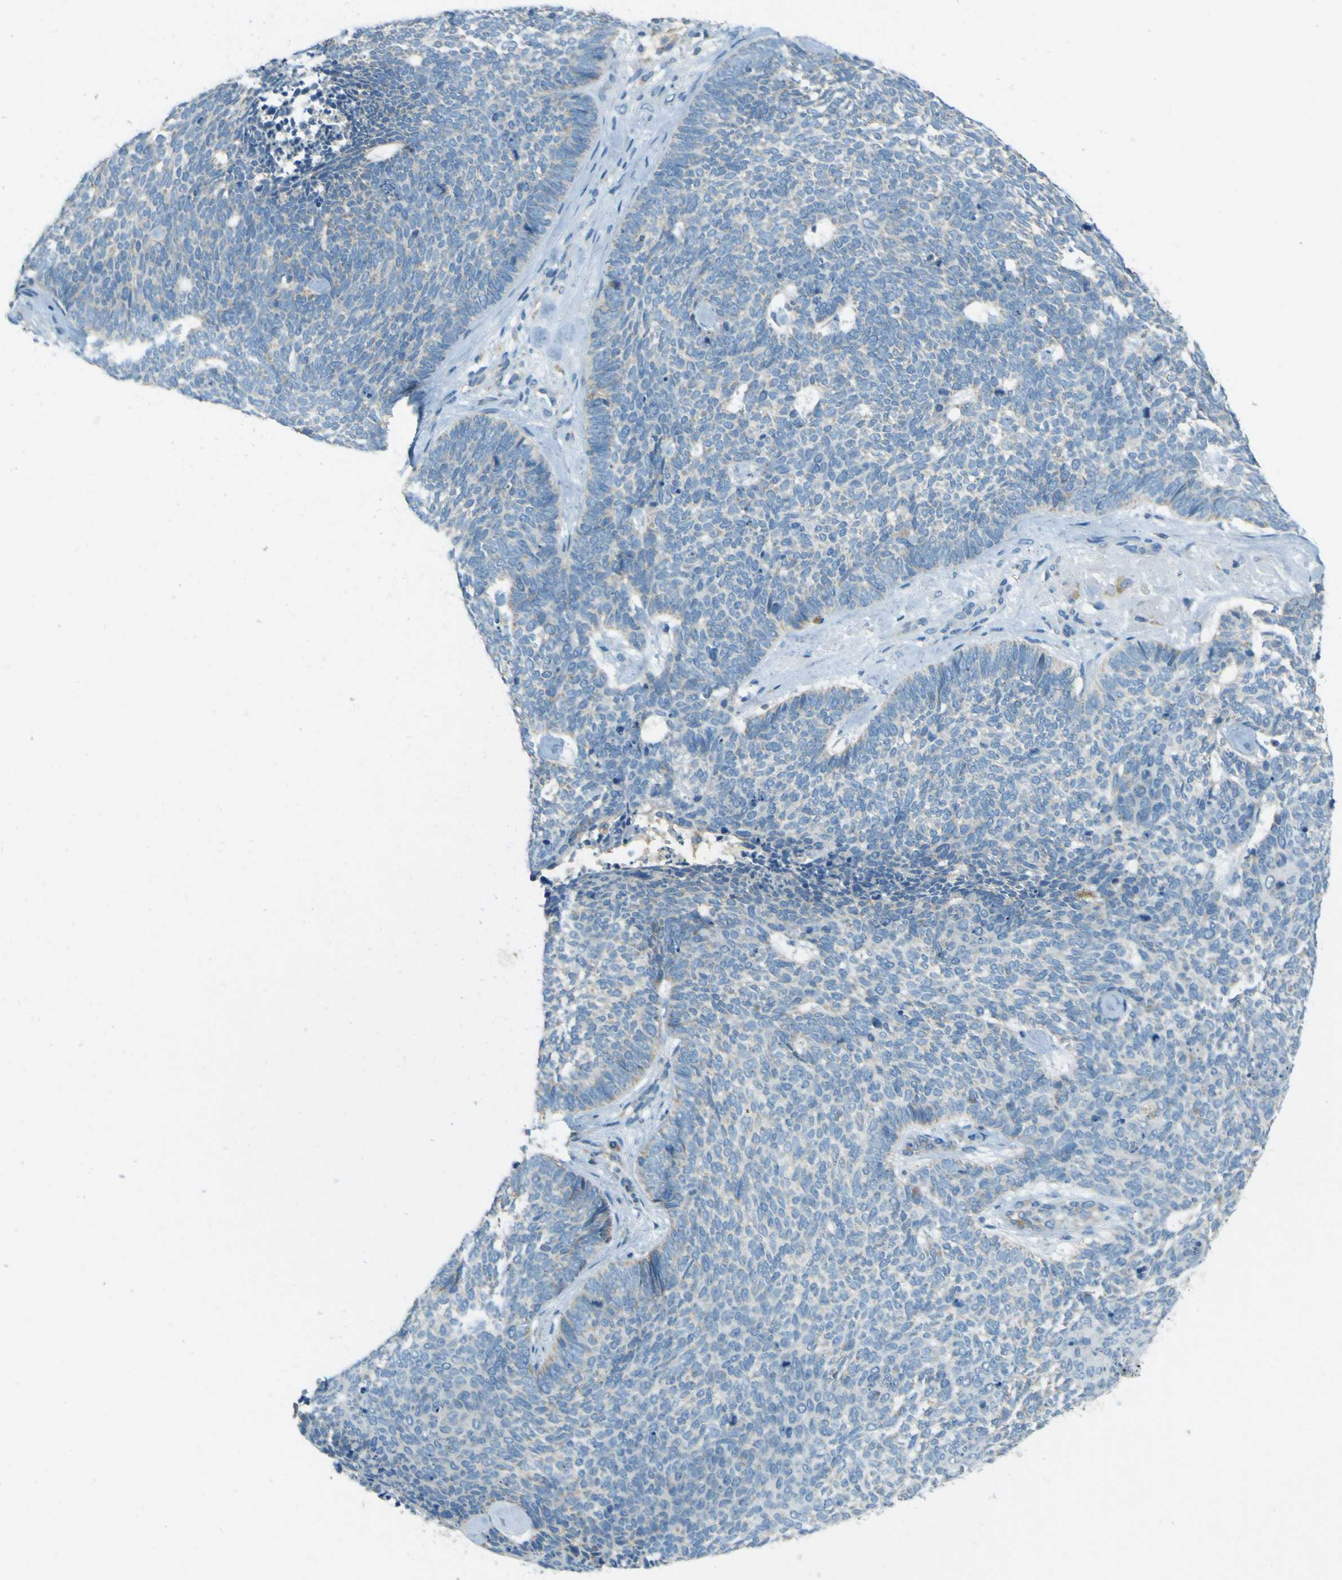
{"staining": {"intensity": "negative", "quantity": "none", "location": "none"}, "tissue": "skin cancer", "cell_type": "Tumor cells", "image_type": "cancer", "snomed": [{"axis": "morphology", "description": "Basal cell carcinoma"}, {"axis": "topography", "description": "Skin"}], "caption": "IHC photomicrograph of skin cancer (basal cell carcinoma) stained for a protein (brown), which demonstrates no staining in tumor cells.", "gene": "FKTN", "patient": {"sex": "female", "age": 84}}